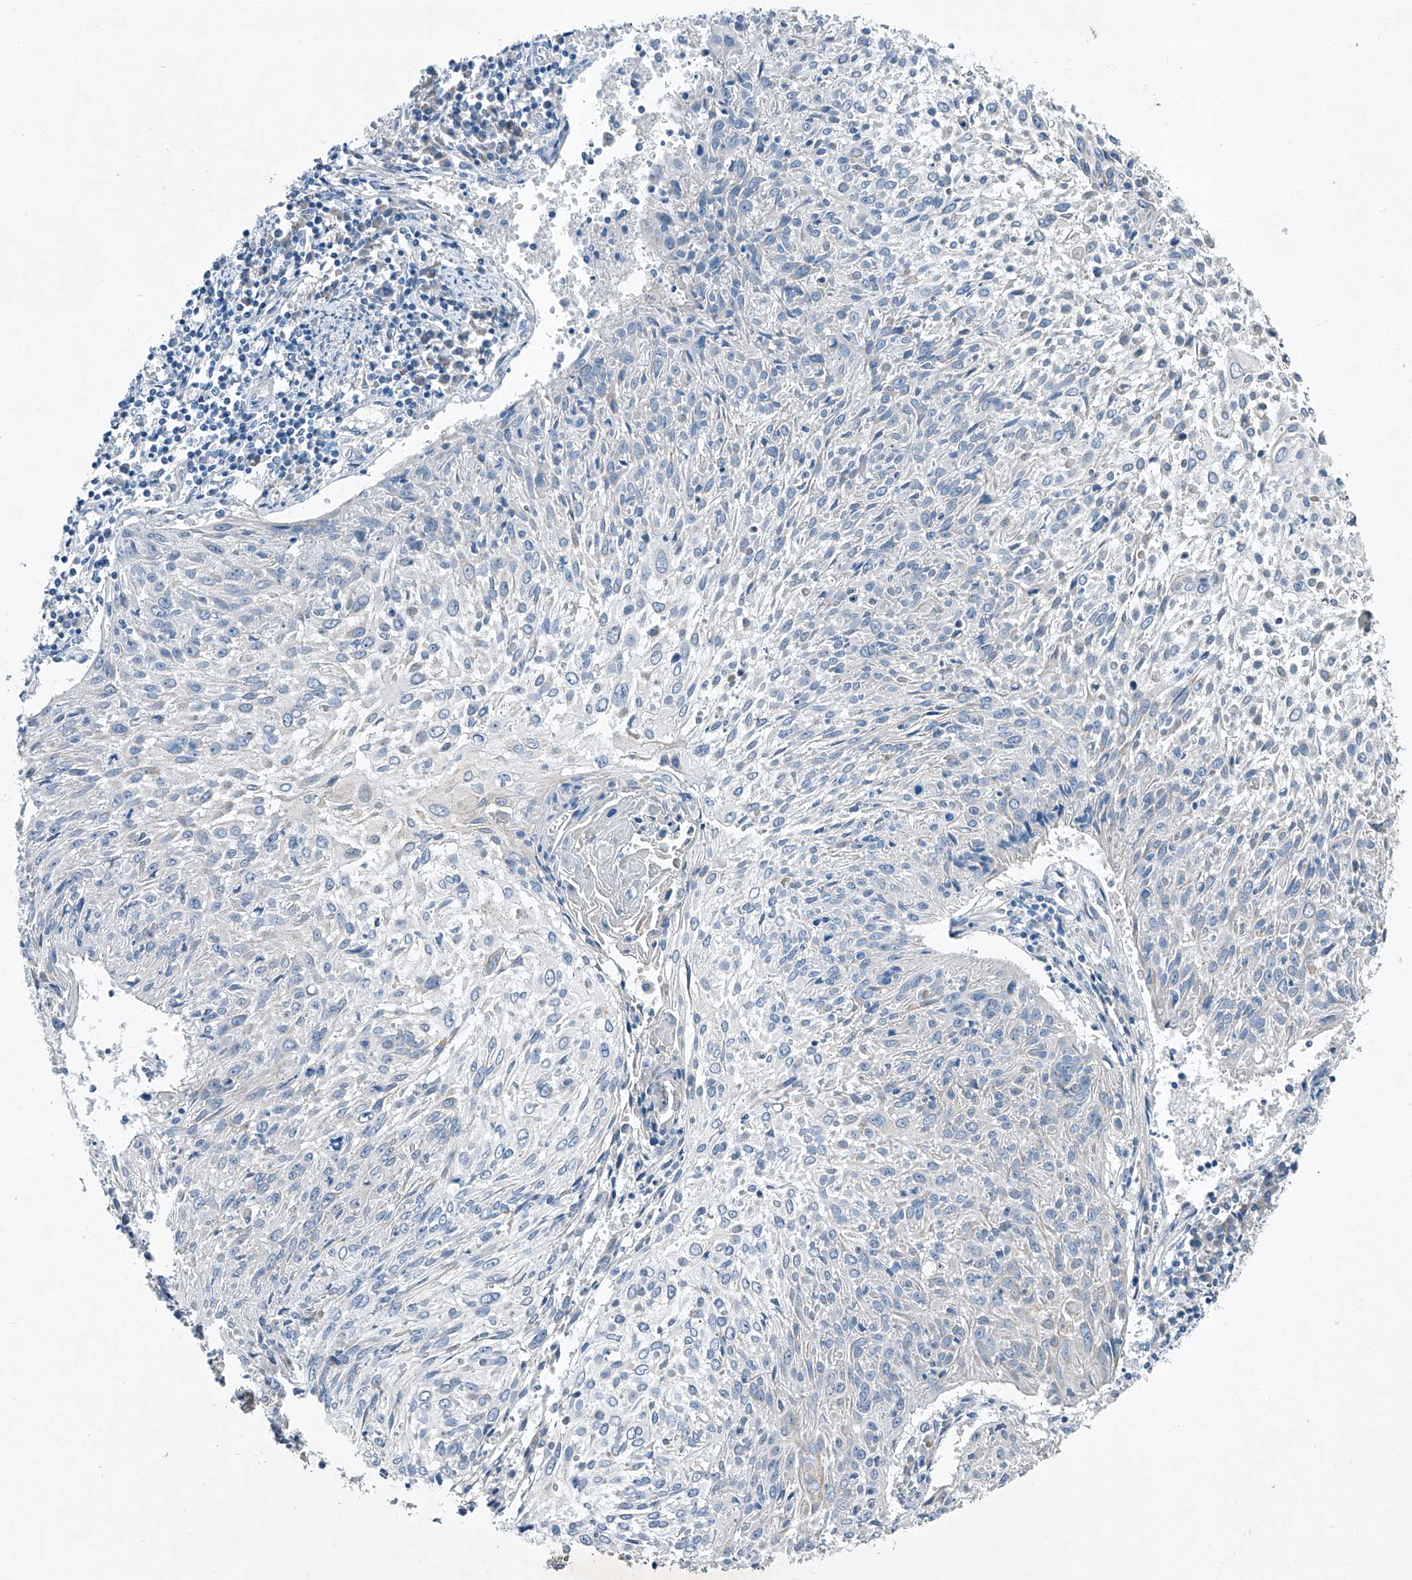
{"staining": {"intensity": "negative", "quantity": "none", "location": "none"}, "tissue": "cervical cancer", "cell_type": "Tumor cells", "image_type": "cancer", "snomed": [{"axis": "morphology", "description": "Squamous cell carcinoma, NOS"}, {"axis": "topography", "description": "Cervix"}], "caption": "A high-resolution micrograph shows immunohistochemistry (IHC) staining of cervical cancer (squamous cell carcinoma), which shows no significant staining in tumor cells.", "gene": "MDGA1", "patient": {"sex": "female", "age": 51}}